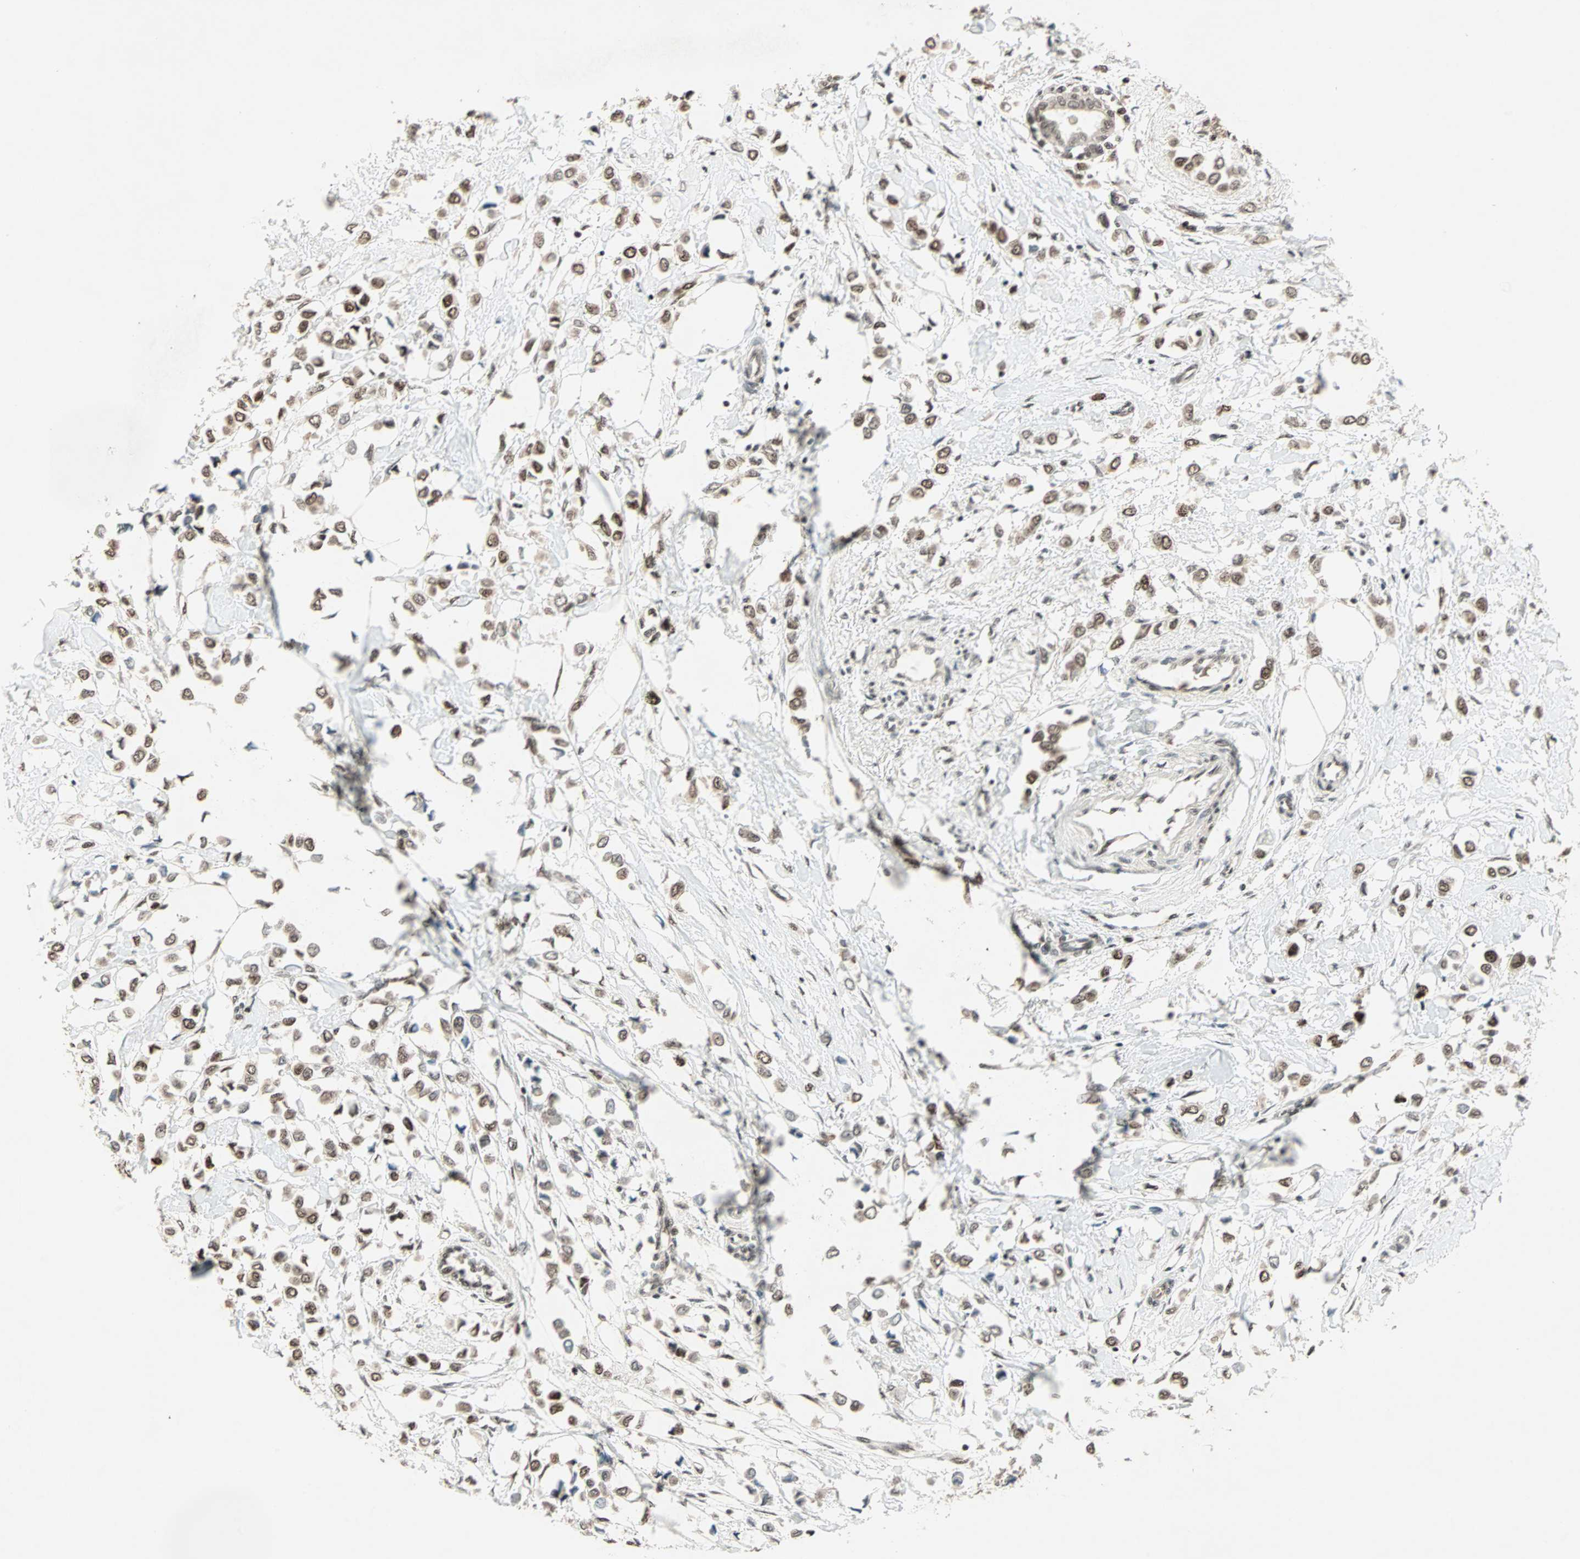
{"staining": {"intensity": "moderate", "quantity": ">75%", "location": "nuclear"}, "tissue": "breast cancer", "cell_type": "Tumor cells", "image_type": "cancer", "snomed": [{"axis": "morphology", "description": "Lobular carcinoma"}, {"axis": "topography", "description": "Breast"}], "caption": "A medium amount of moderate nuclear staining is identified in about >75% of tumor cells in breast cancer tissue. The staining is performed using DAB brown chromogen to label protein expression. The nuclei are counter-stained blue using hematoxylin.", "gene": "MDC1", "patient": {"sex": "female", "age": 51}}